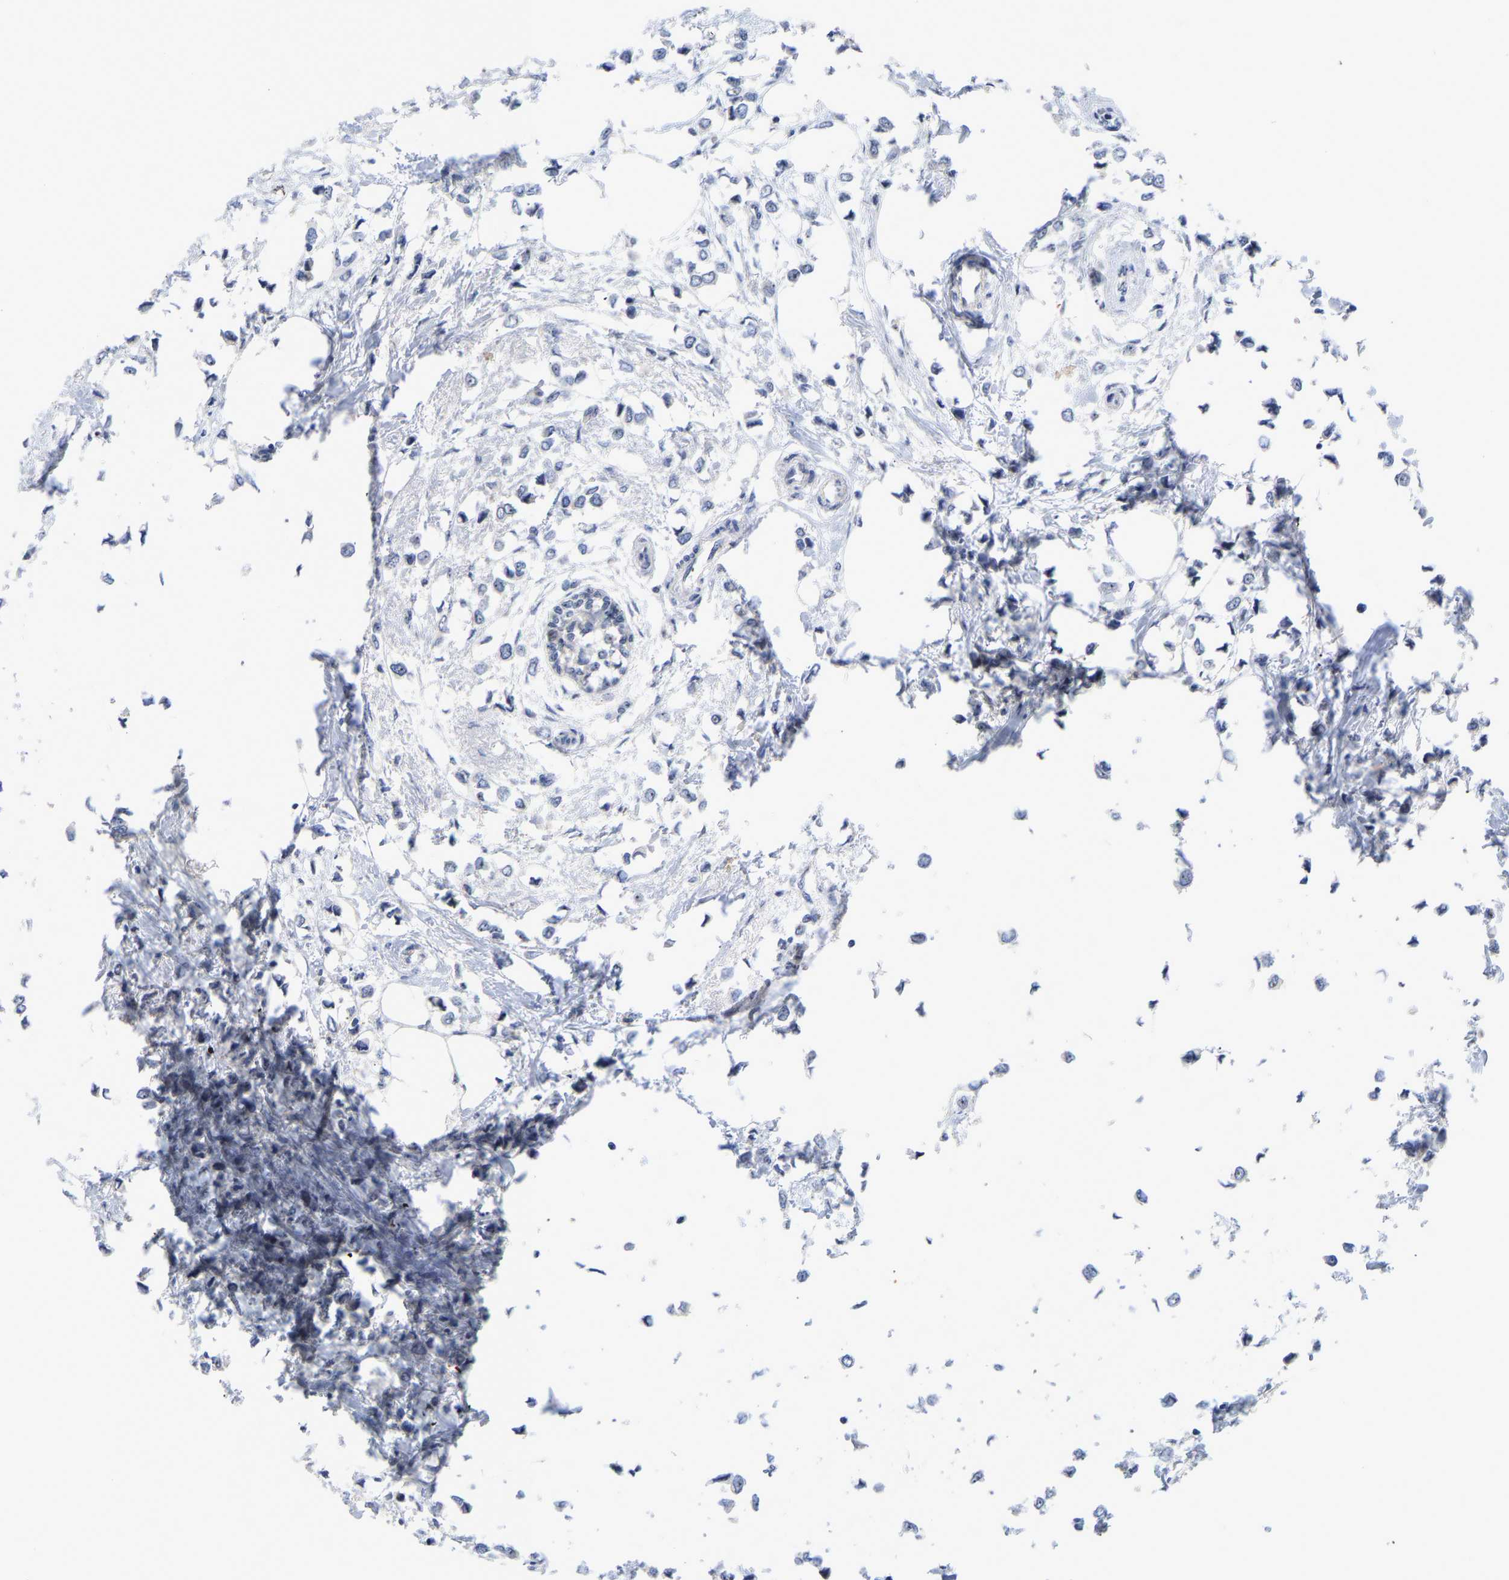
{"staining": {"intensity": "negative", "quantity": "none", "location": "none"}, "tissue": "breast cancer", "cell_type": "Tumor cells", "image_type": "cancer", "snomed": [{"axis": "morphology", "description": "Lobular carcinoma"}, {"axis": "topography", "description": "Breast"}], "caption": "Immunohistochemistry histopathology image of human breast cancer stained for a protein (brown), which displays no staining in tumor cells. The staining was performed using DAB (3,3'-diaminobenzidine) to visualize the protein expression in brown, while the nuclei were stained in blue with hematoxylin (Magnification: 20x).", "gene": "NLE1", "patient": {"sex": "female", "age": 51}}